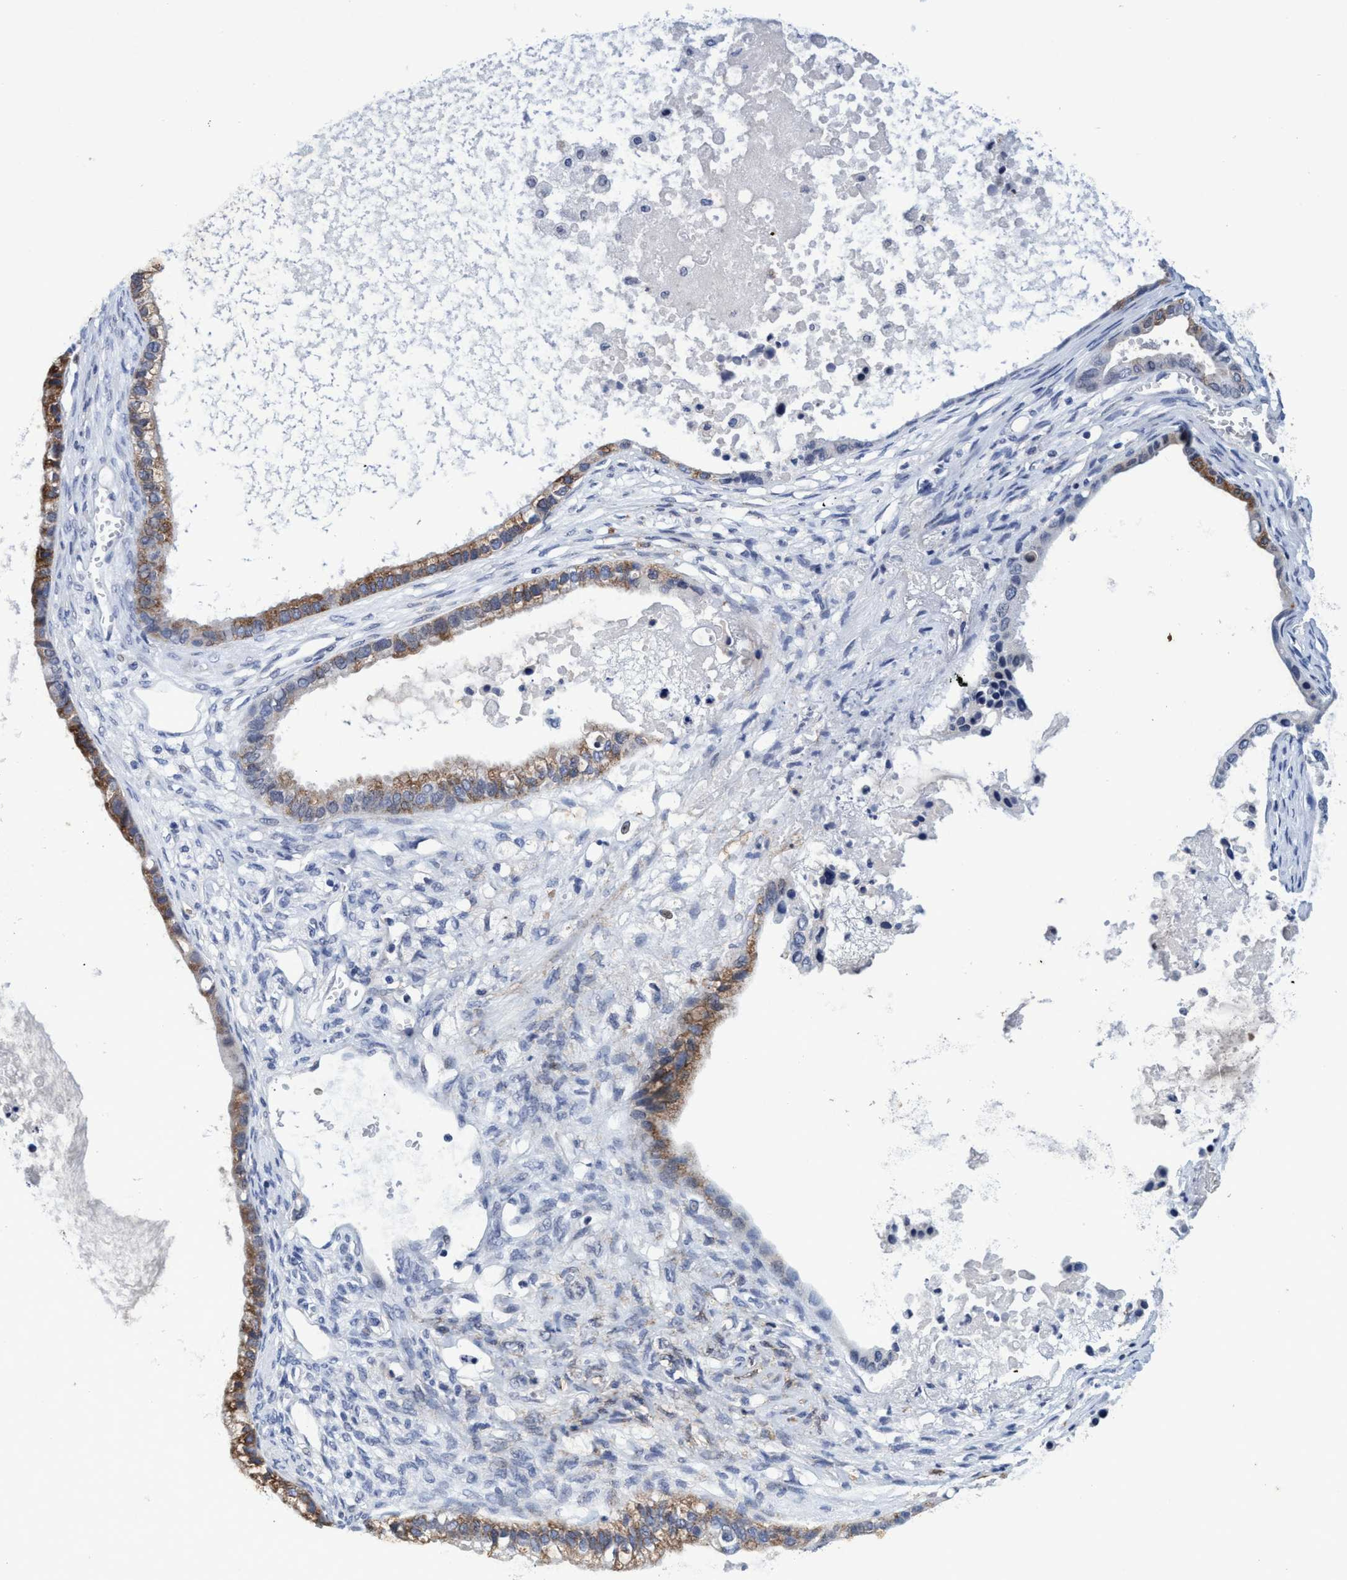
{"staining": {"intensity": "moderate", "quantity": ">75%", "location": "cytoplasmic/membranous"}, "tissue": "ovarian cancer", "cell_type": "Tumor cells", "image_type": "cancer", "snomed": [{"axis": "morphology", "description": "Cystadenocarcinoma, mucinous, NOS"}, {"axis": "topography", "description": "Ovary"}], "caption": "IHC (DAB (3,3'-diaminobenzidine)) staining of ovarian mucinous cystadenocarcinoma displays moderate cytoplasmic/membranous protein staining in approximately >75% of tumor cells. (DAB (3,3'-diaminobenzidine) IHC with brightfield microscopy, high magnification).", "gene": "GRB14", "patient": {"sex": "female", "age": 80}}